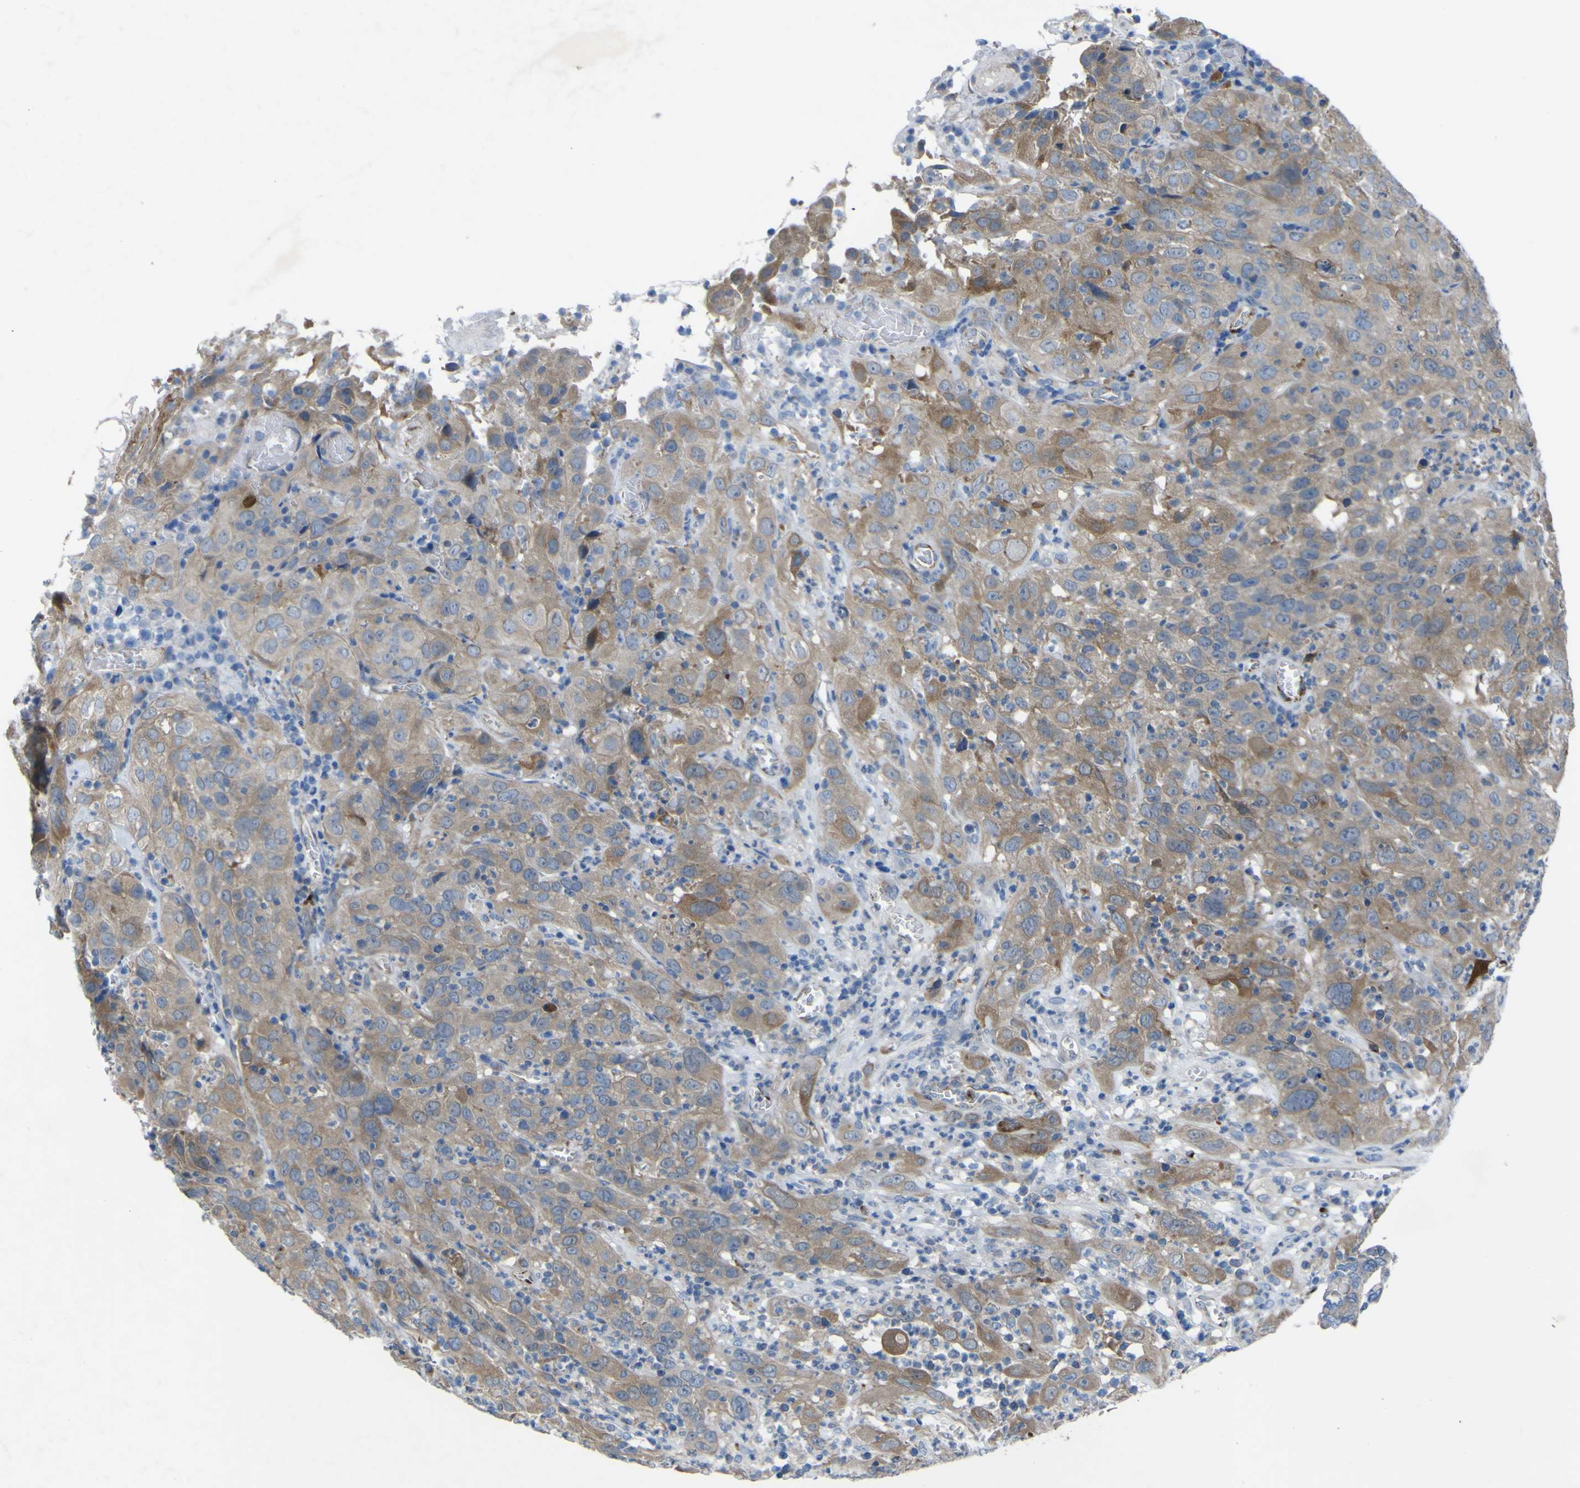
{"staining": {"intensity": "weak", "quantity": ">75%", "location": "cytoplasmic/membranous"}, "tissue": "cervical cancer", "cell_type": "Tumor cells", "image_type": "cancer", "snomed": [{"axis": "morphology", "description": "Squamous cell carcinoma, NOS"}, {"axis": "topography", "description": "Cervix"}], "caption": "About >75% of tumor cells in cervical cancer display weak cytoplasmic/membranous protein expression as visualized by brown immunohistochemical staining.", "gene": "CST3", "patient": {"sex": "female", "age": 32}}